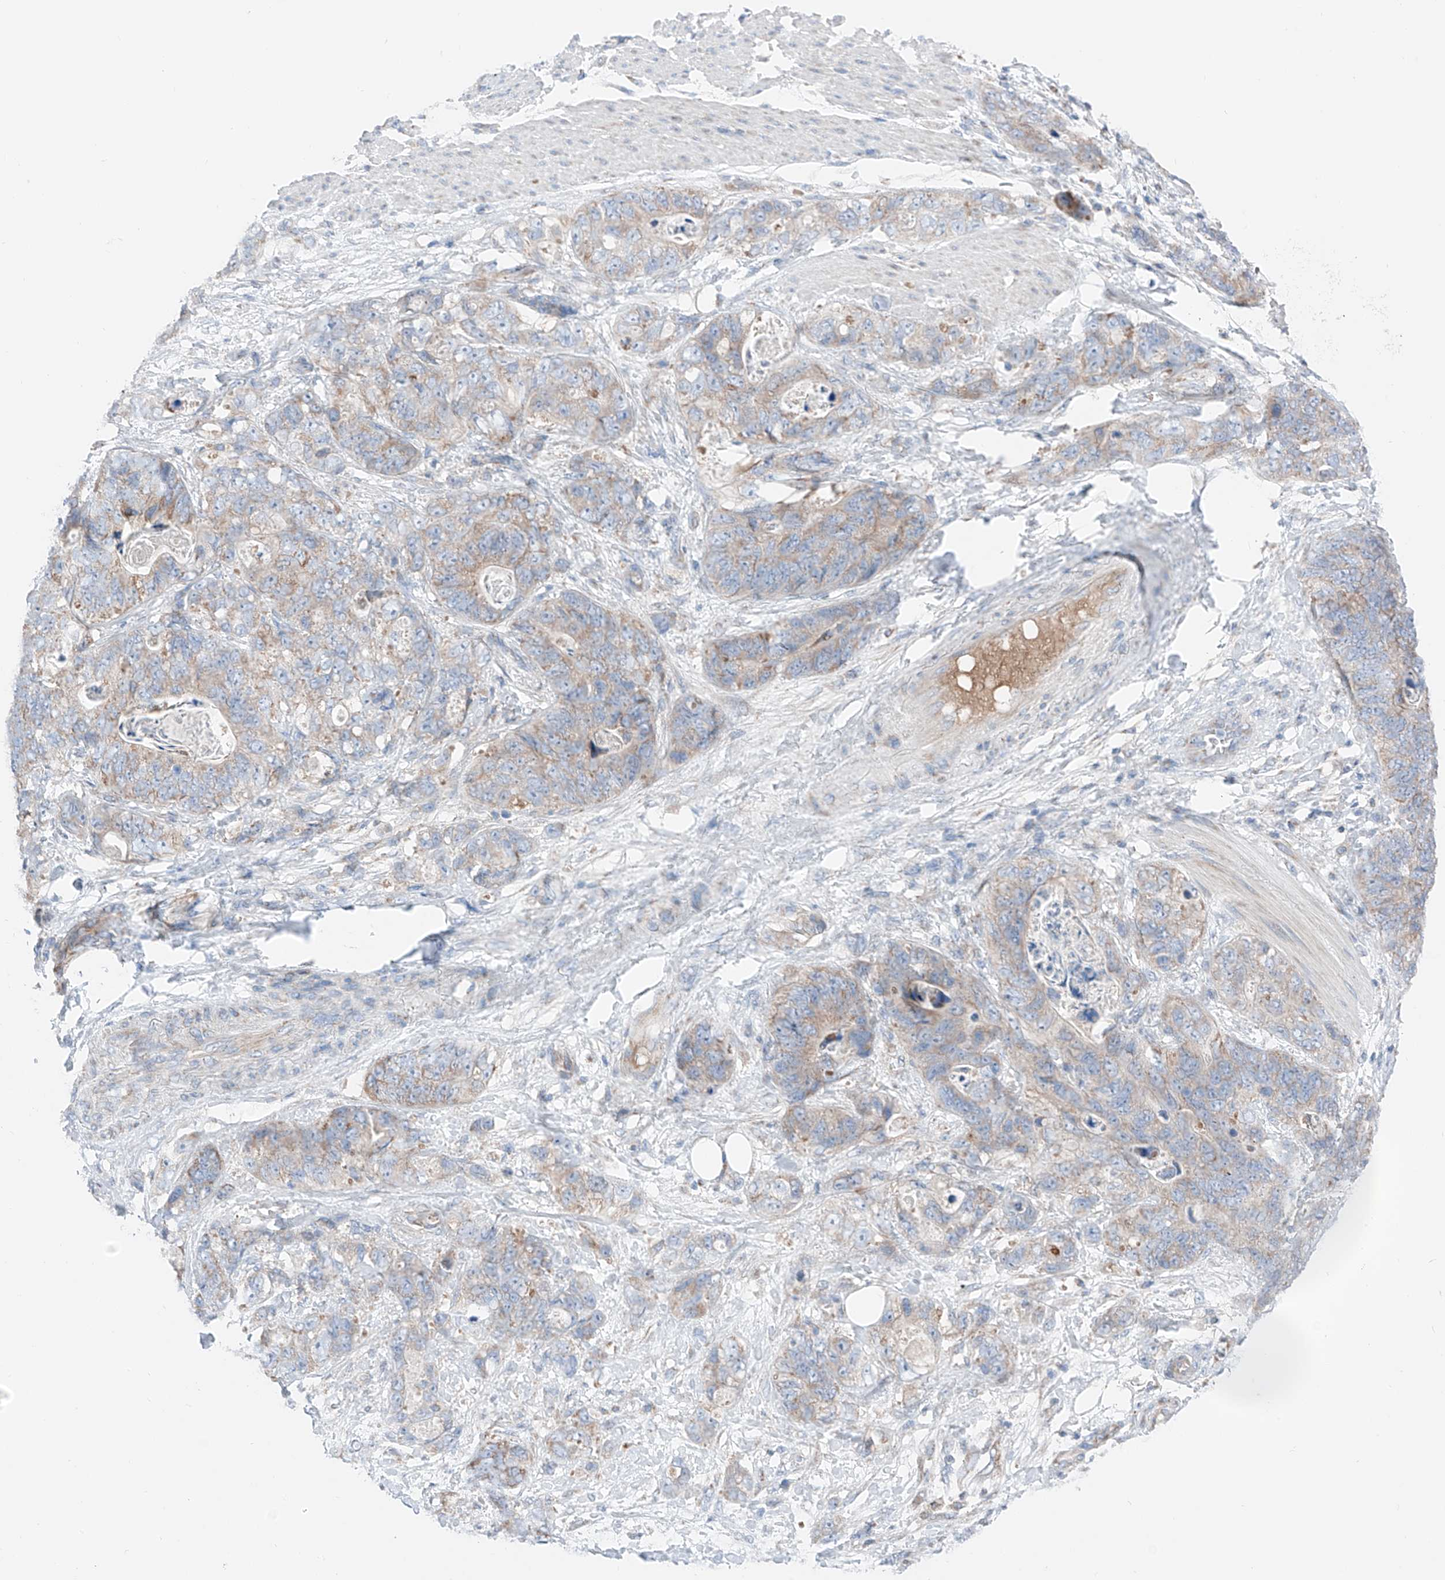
{"staining": {"intensity": "weak", "quantity": "25%-75%", "location": "cytoplasmic/membranous"}, "tissue": "stomach cancer", "cell_type": "Tumor cells", "image_type": "cancer", "snomed": [{"axis": "morphology", "description": "Normal tissue, NOS"}, {"axis": "morphology", "description": "Adenocarcinoma, NOS"}, {"axis": "topography", "description": "Stomach"}], "caption": "This image demonstrates immunohistochemistry (IHC) staining of stomach cancer, with low weak cytoplasmic/membranous positivity in about 25%-75% of tumor cells.", "gene": "MRAP", "patient": {"sex": "female", "age": 89}}